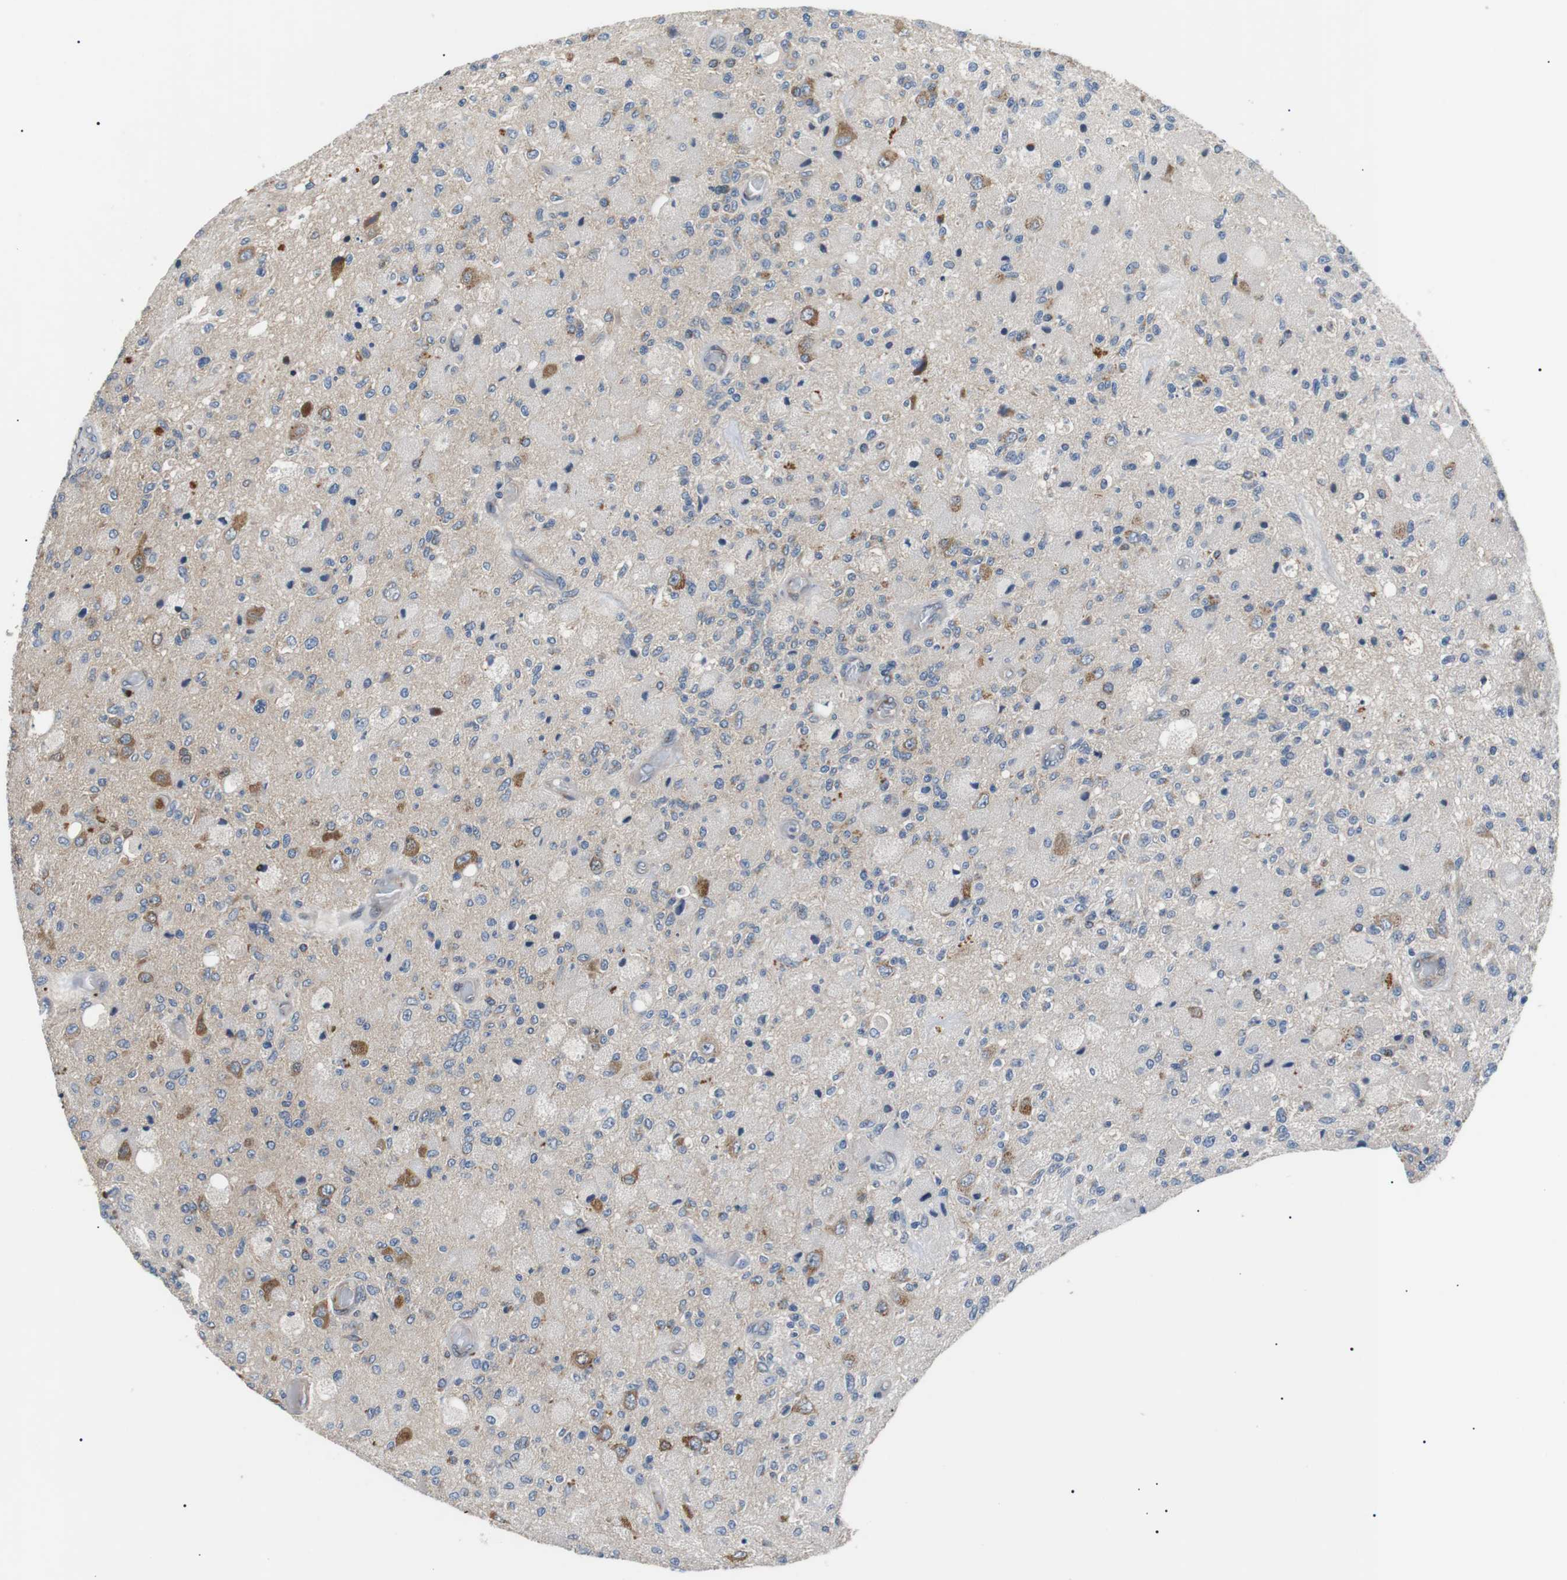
{"staining": {"intensity": "weak", "quantity": "<25%", "location": "cytoplasmic/membranous"}, "tissue": "glioma", "cell_type": "Tumor cells", "image_type": "cancer", "snomed": [{"axis": "morphology", "description": "Normal tissue, NOS"}, {"axis": "morphology", "description": "Glioma, malignant, High grade"}, {"axis": "topography", "description": "Cerebral cortex"}], "caption": "This is an IHC image of human high-grade glioma (malignant). There is no staining in tumor cells.", "gene": "DIPK1A", "patient": {"sex": "male", "age": 77}}